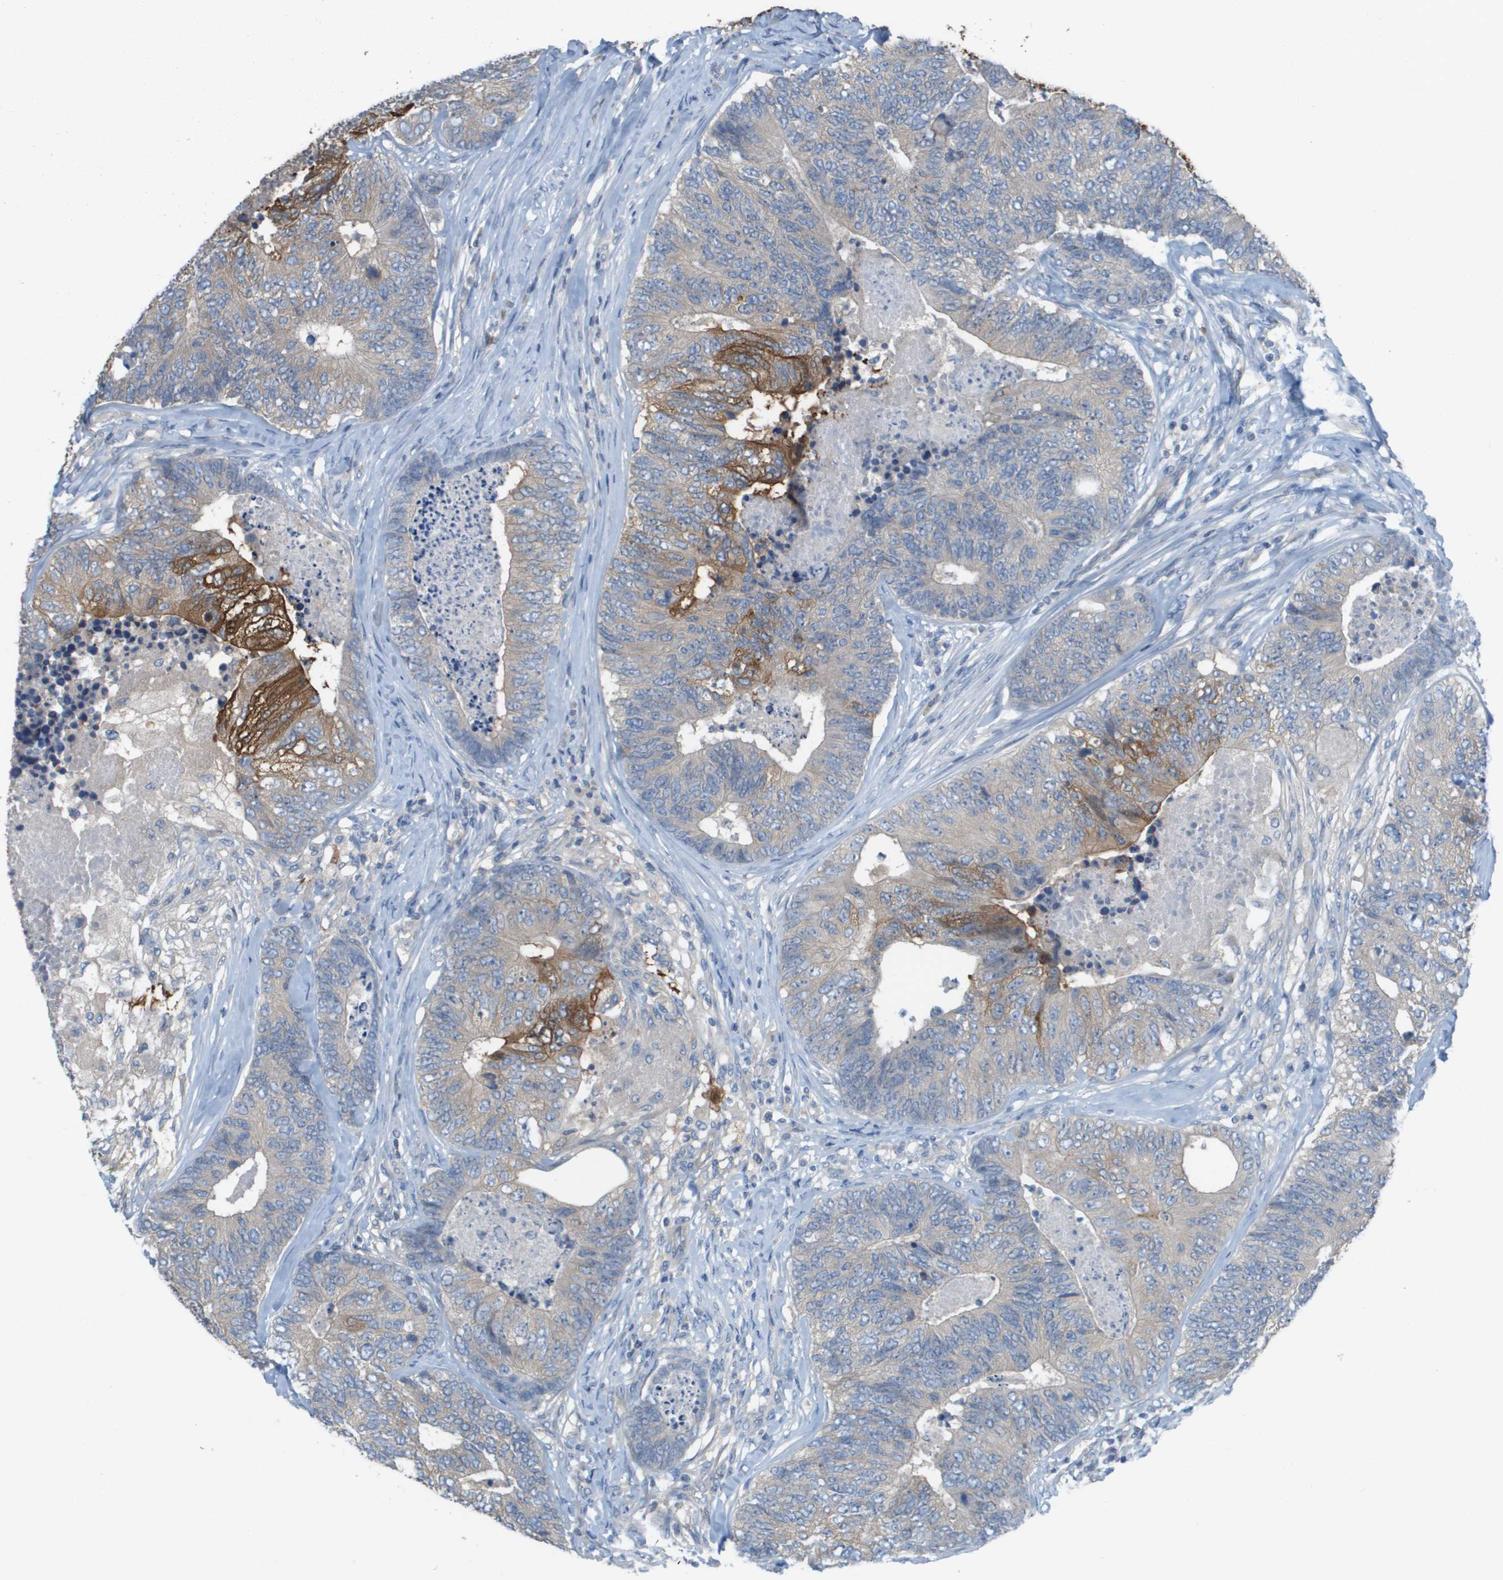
{"staining": {"intensity": "moderate", "quantity": "<25%", "location": "cytoplasmic/membranous"}, "tissue": "colorectal cancer", "cell_type": "Tumor cells", "image_type": "cancer", "snomed": [{"axis": "morphology", "description": "Adenocarcinoma, NOS"}, {"axis": "topography", "description": "Colon"}], "caption": "Brown immunohistochemical staining in human colorectal cancer (adenocarcinoma) shows moderate cytoplasmic/membranous staining in about <25% of tumor cells.", "gene": "UBA5", "patient": {"sex": "female", "age": 67}}